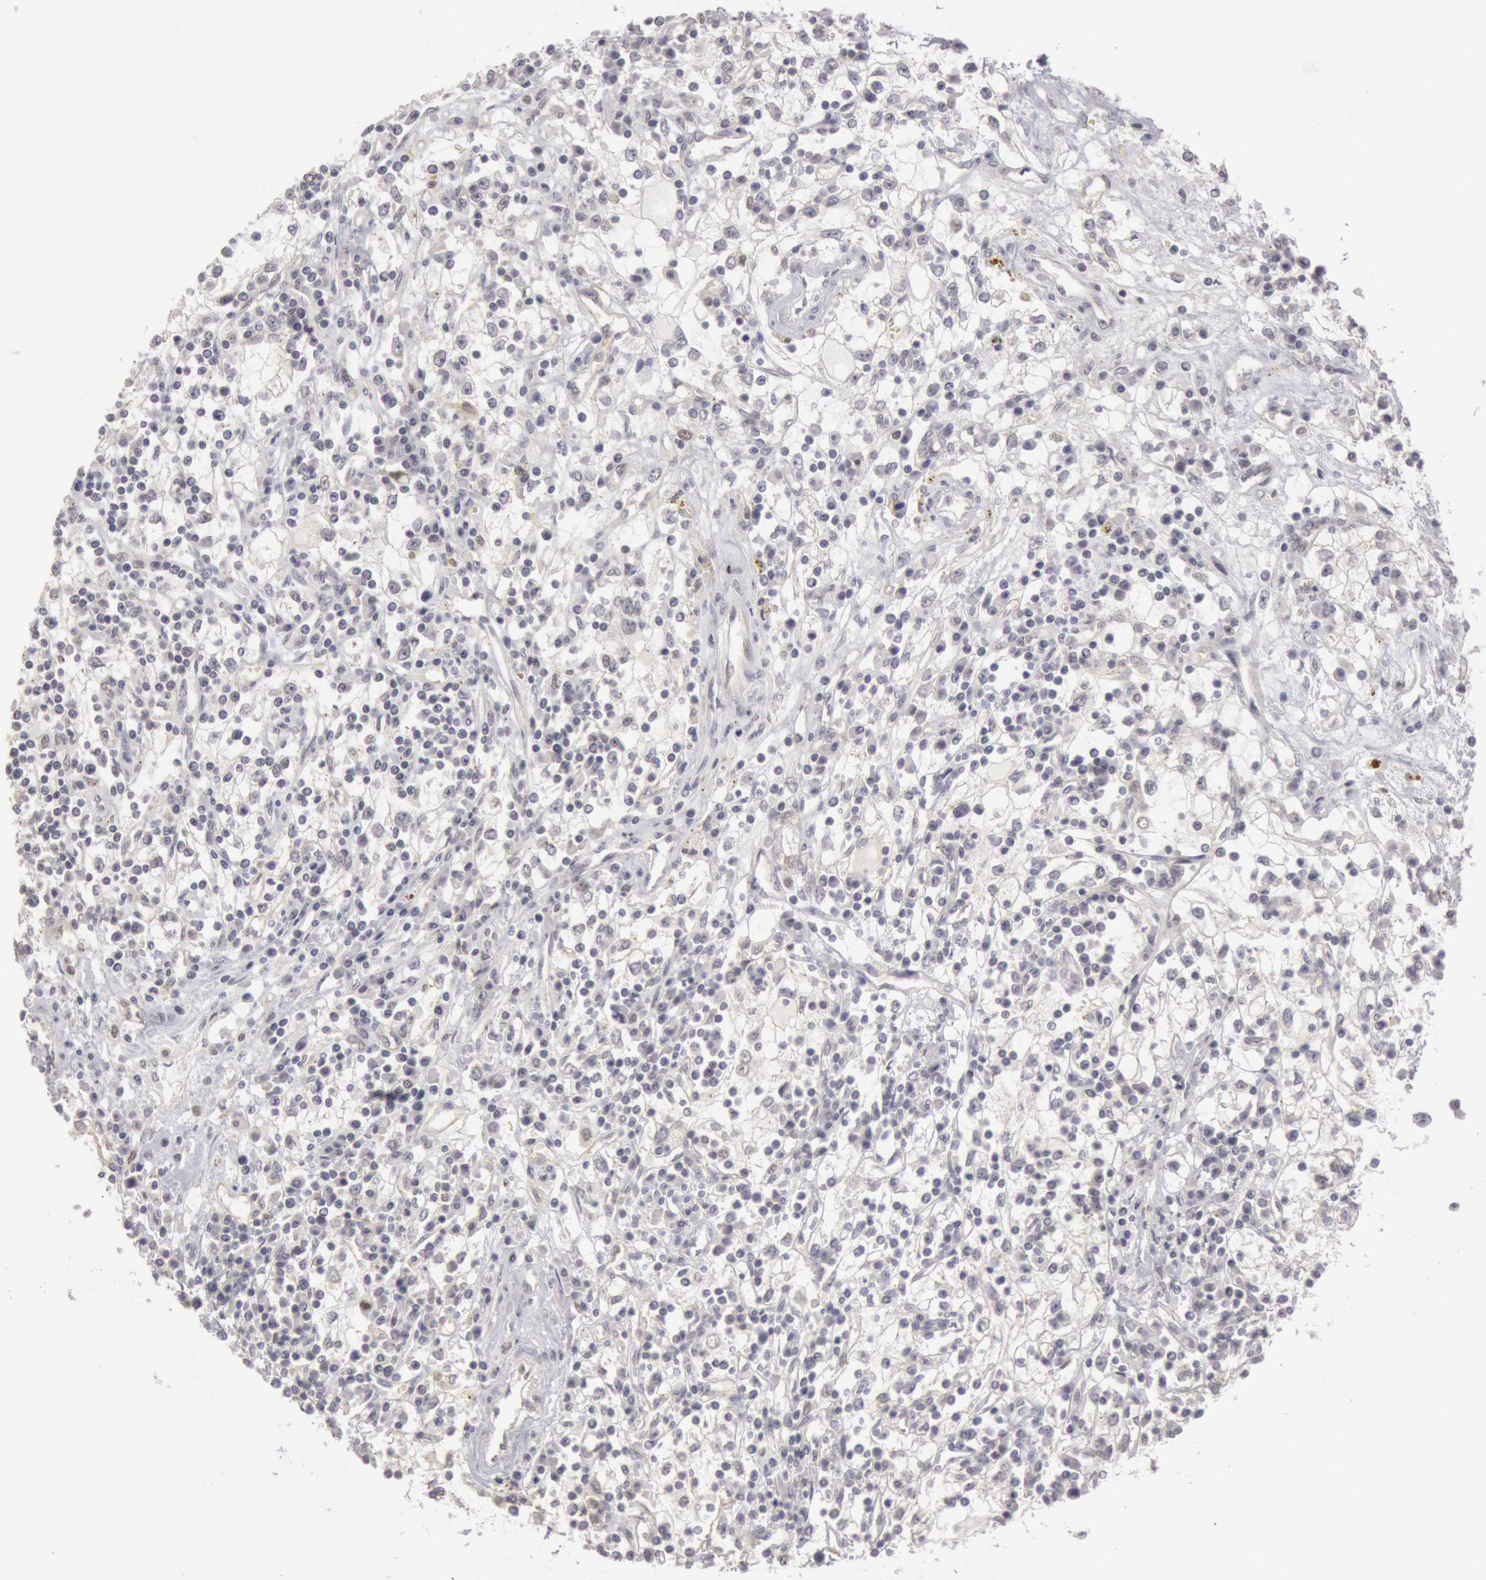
{"staining": {"intensity": "negative", "quantity": "none", "location": "none"}, "tissue": "renal cancer", "cell_type": "Tumor cells", "image_type": "cancer", "snomed": [{"axis": "morphology", "description": "Adenocarcinoma, NOS"}, {"axis": "topography", "description": "Kidney"}], "caption": "There is no significant positivity in tumor cells of renal cancer (adenocarcinoma).", "gene": "RIMBP3C", "patient": {"sex": "male", "age": 82}}